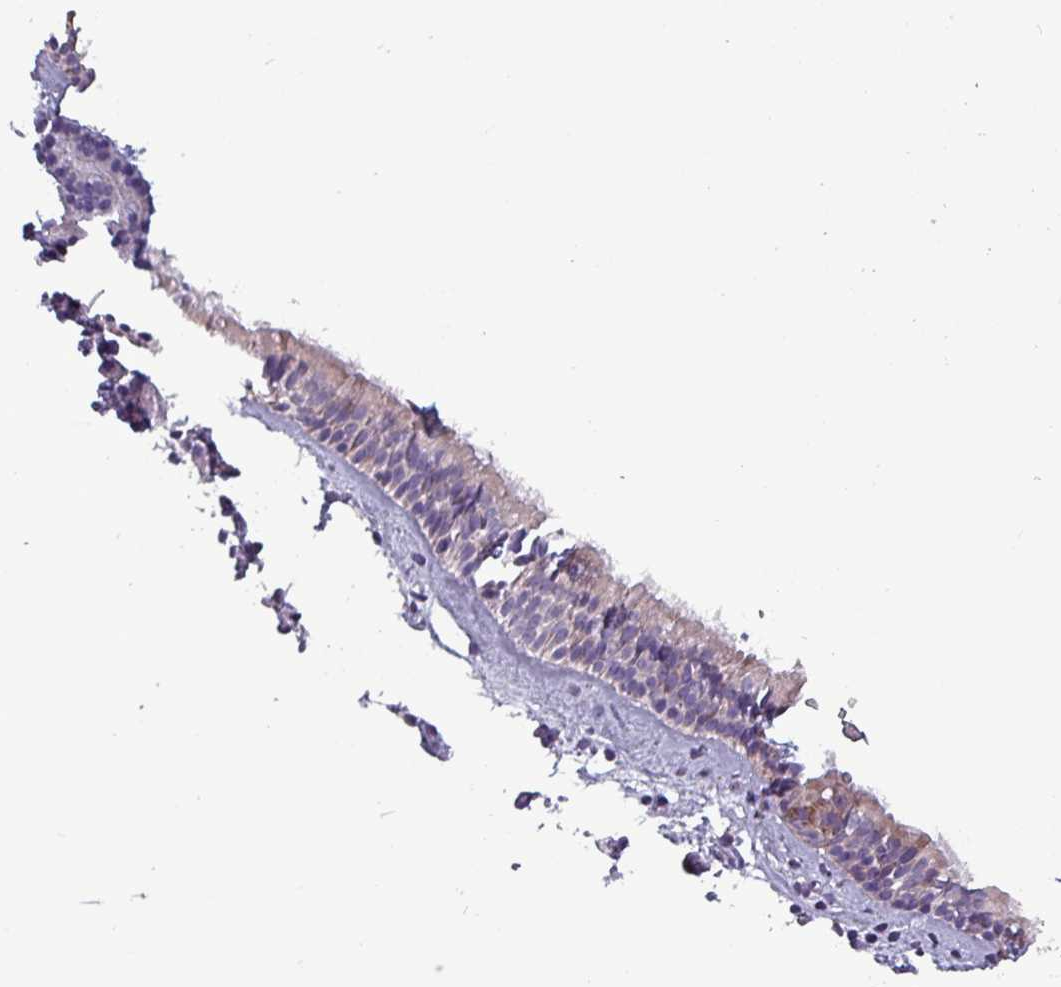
{"staining": {"intensity": "moderate", "quantity": "<25%", "location": "cytoplasmic/membranous"}, "tissue": "nasopharynx", "cell_type": "Respiratory epithelial cells", "image_type": "normal", "snomed": [{"axis": "morphology", "description": "Normal tissue, NOS"}, {"axis": "topography", "description": "Nasopharynx"}], "caption": "Respiratory epithelial cells display low levels of moderate cytoplasmic/membranous expression in approximately <25% of cells in benign nasopharynx. The staining was performed using DAB to visualize the protein expression in brown, while the nuclei were stained in blue with hematoxylin (Magnification: 20x).", "gene": "HSD3B7", "patient": {"sex": "male", "age": 82}}